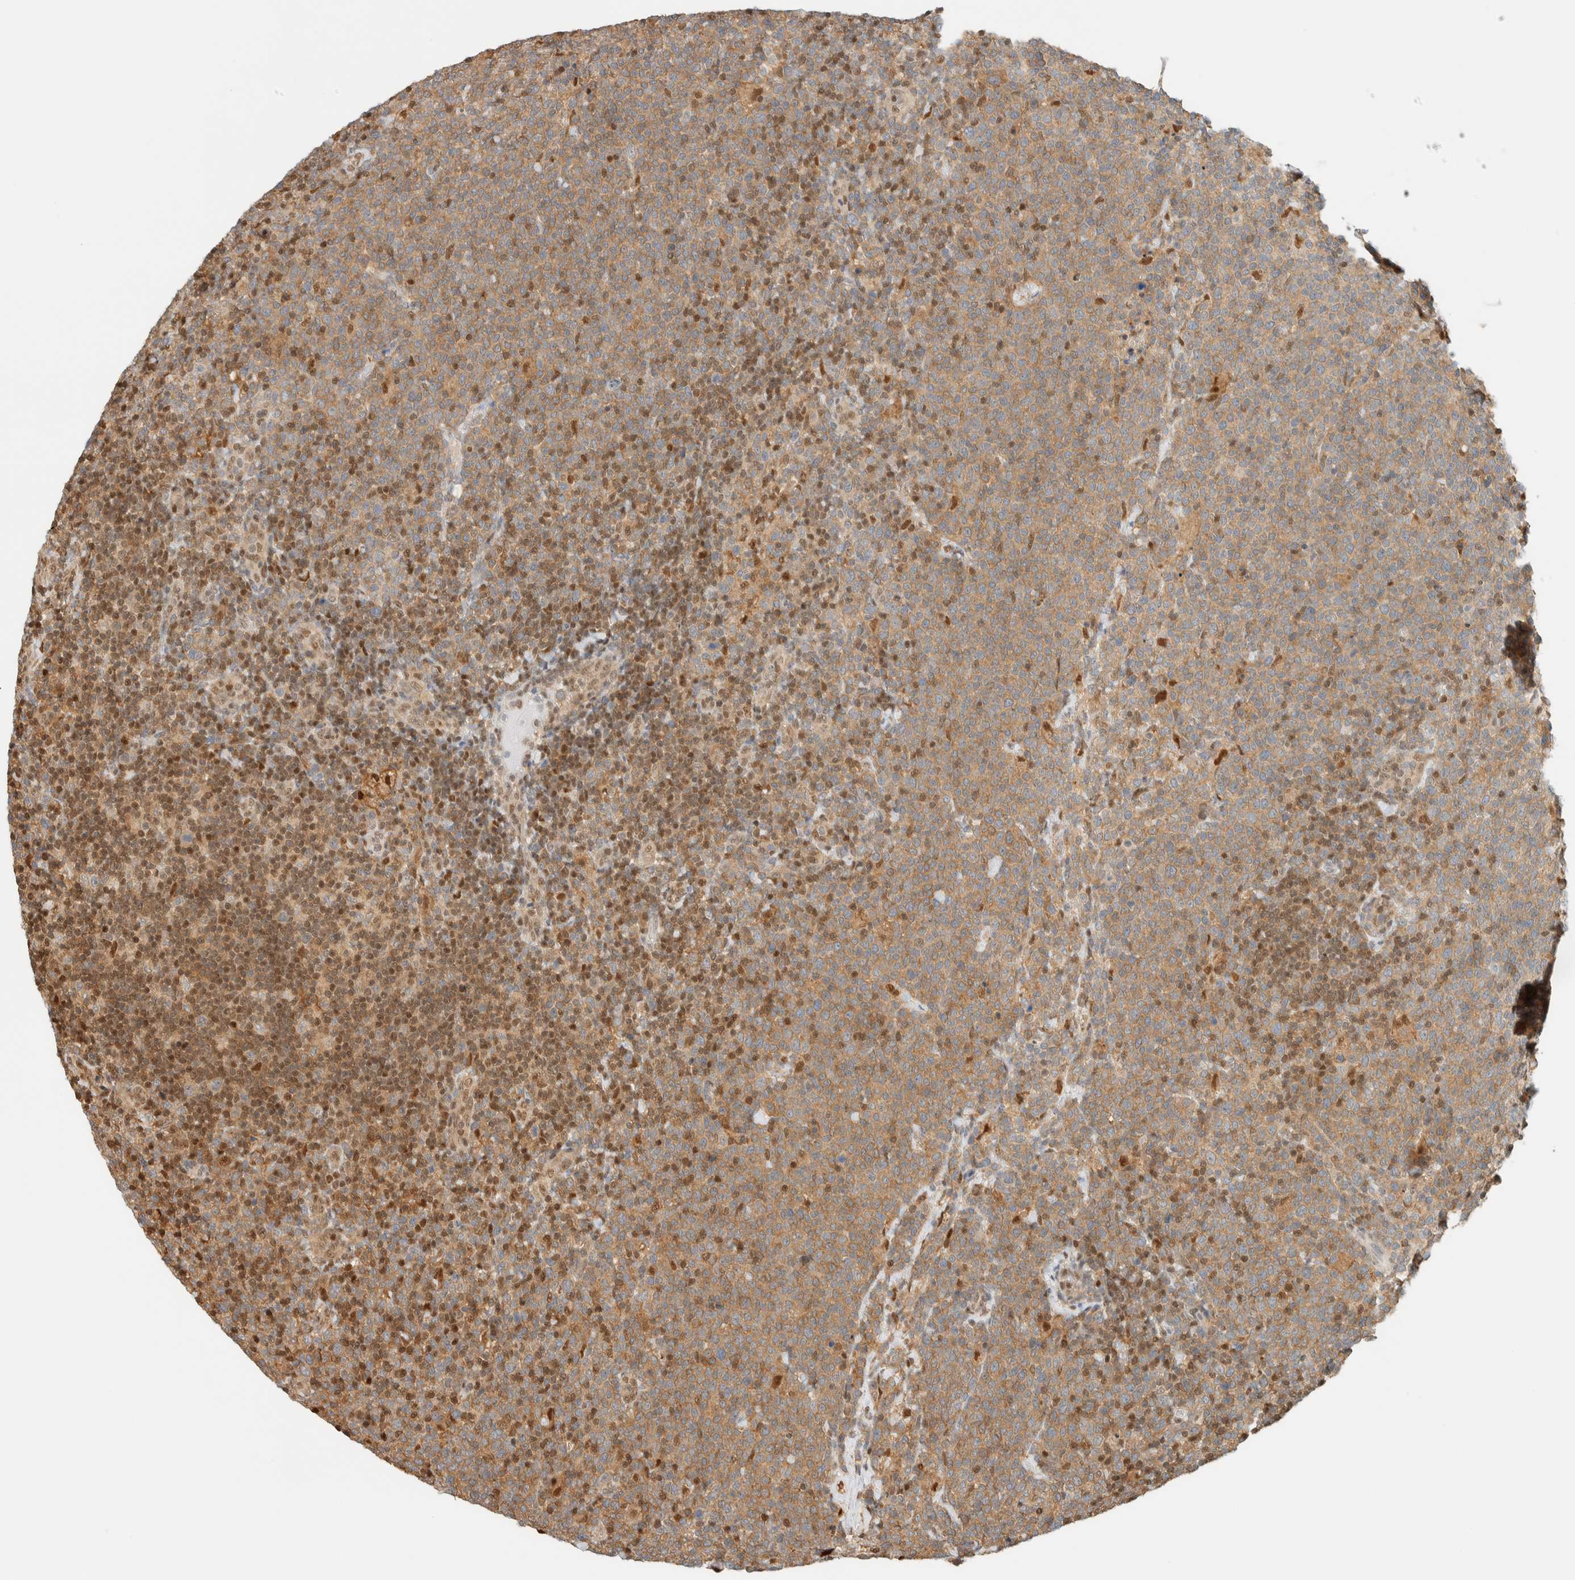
{"staining": {"intensity": "moderate", "quantity": ">75%", "location": "cytoplasmic/membranous,nuclear"}, "tissue": "lymphoma", "cell_type": "Tumor cells", "image_type": "cancer", "snomed": [{"axis": "morphology", "description": "Malignant lymphoma, non-Hodgkin's type, High grade"}, {"axis": "topography", "description": "Lymph node"}], "caption": "IHC image of neoplastic tissue: lymphoma stained using immunohistochemistry shows medium levels of moderate protein expression localized specifically in the cytoplasmic/membranous and nuclear of tumor cells, appearing as a cytoplasmic/membranous and nuclear brown color.", "gene": "ZBTB37", "patient": {"sex": "male", "age": 61}}